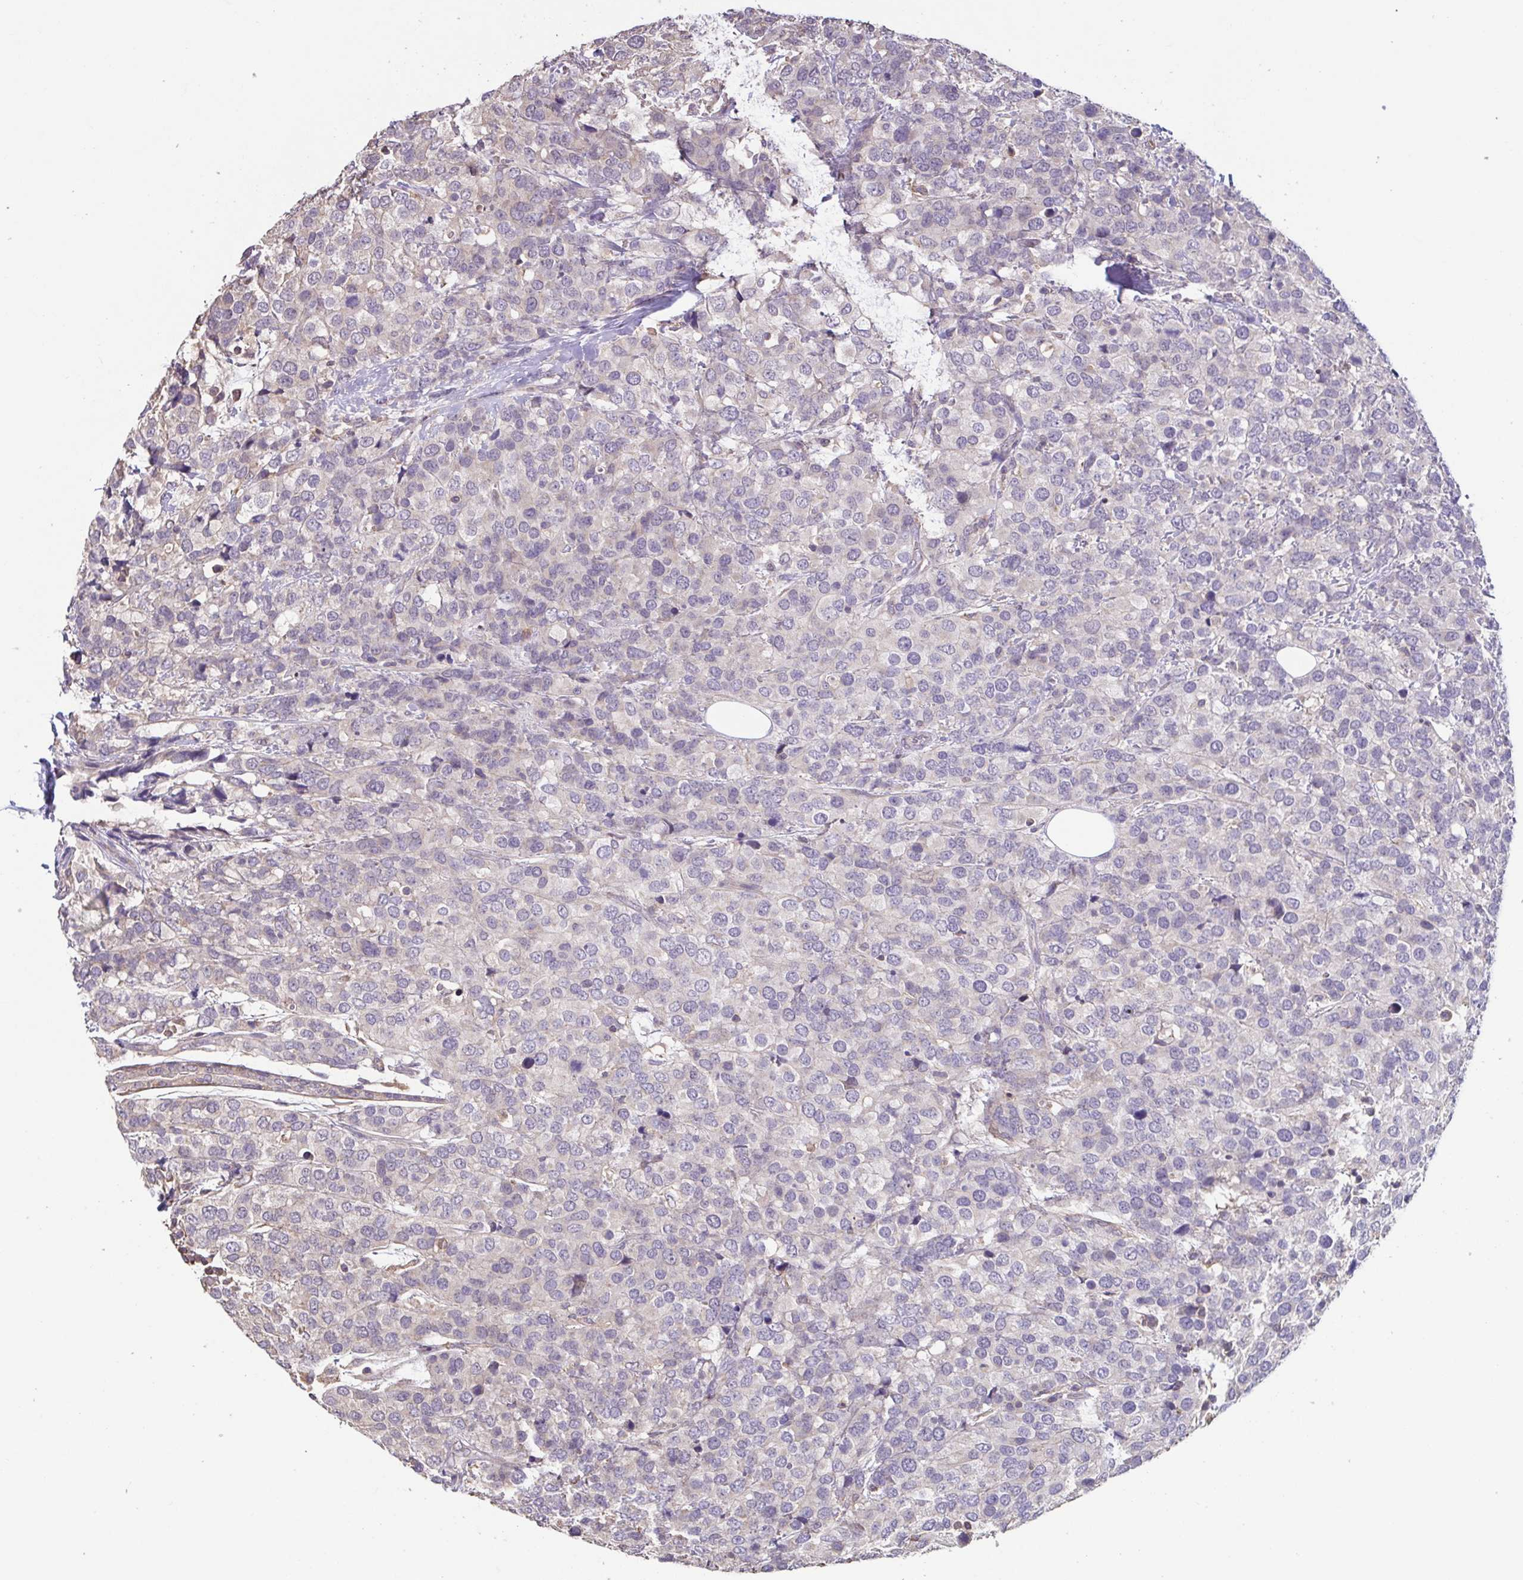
{"staining": {"intensity": "negative", "quantity": "none", "location": "none"}, "tissue": "breast cancer", "cell_type": "Tumor cells", "image_type": "cancer", "snomed": [{"axis": "morphology", "description": "Lobular carcinoma"}, {"axis": "topography", "description": "Breast"}], "caption": "An immunohistochemistry (IHC) photomicrograph of lobular carcinoma (breast) is shown. There is no staining in tumor cells of lobular carcinoma (breast).", "gene": "ACTRT2", "patient": {"sex": "female", "age": 59}}